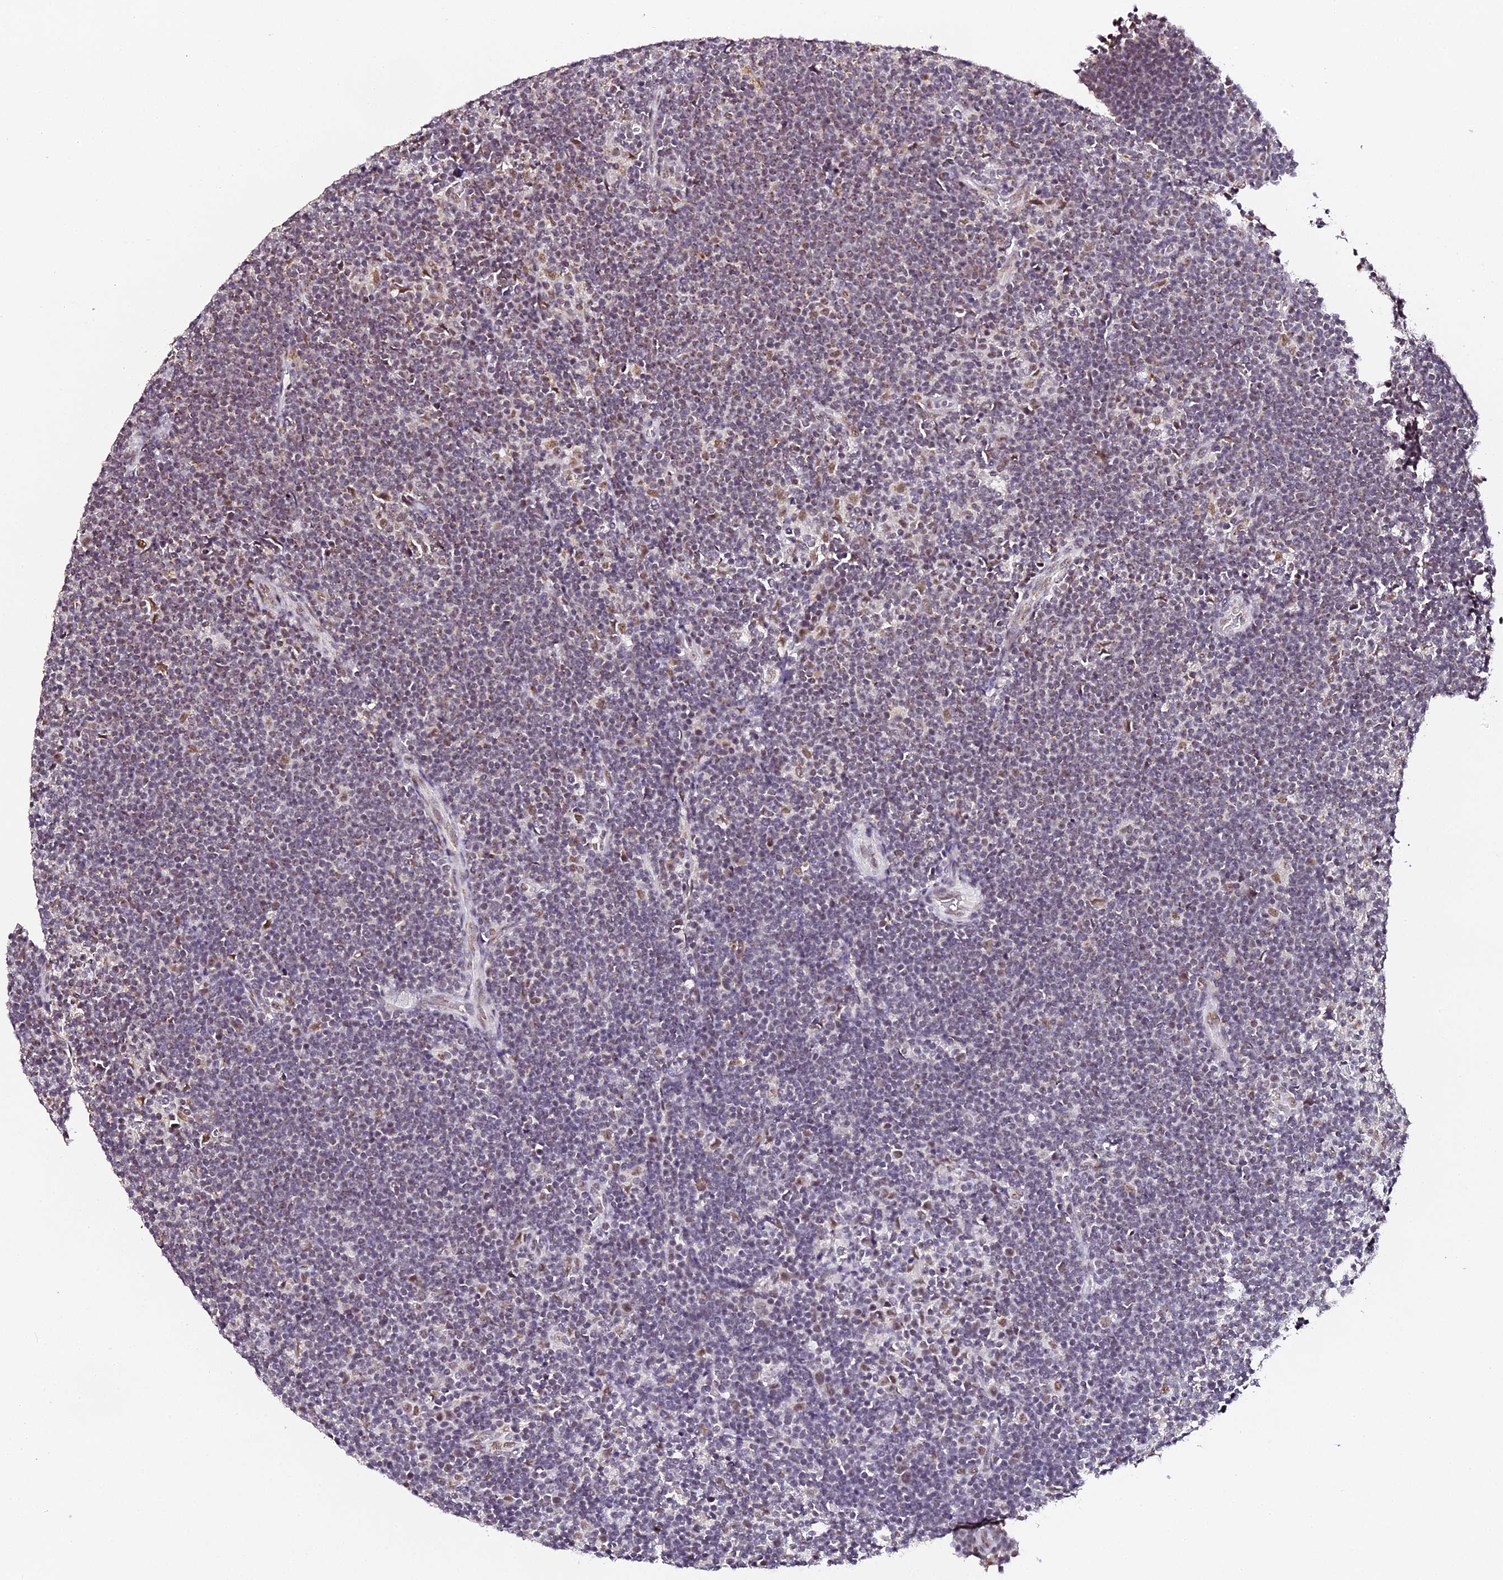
{"staining": {"intensity": "moderate", "quantity": "25%-75%", "location": "nuclear"}, "tissue": "lymphoma", "cell_type": "Tumor cells", "image_type": "cancer", "snomed": [{"axis": "morphology", "description": "Hodgkin's disease, NOS"}, {"axis": "topography", "description": "Lymph node"}], "caption": "This histopathology image demonstrates immunohistochemistry staining of Hodgkin's disease, with medium moderate nuclear expression in approximately 25%-75% of tumor cells.", "gene": "NCBP1", "patient": {"sex": "female", "age": 57}}